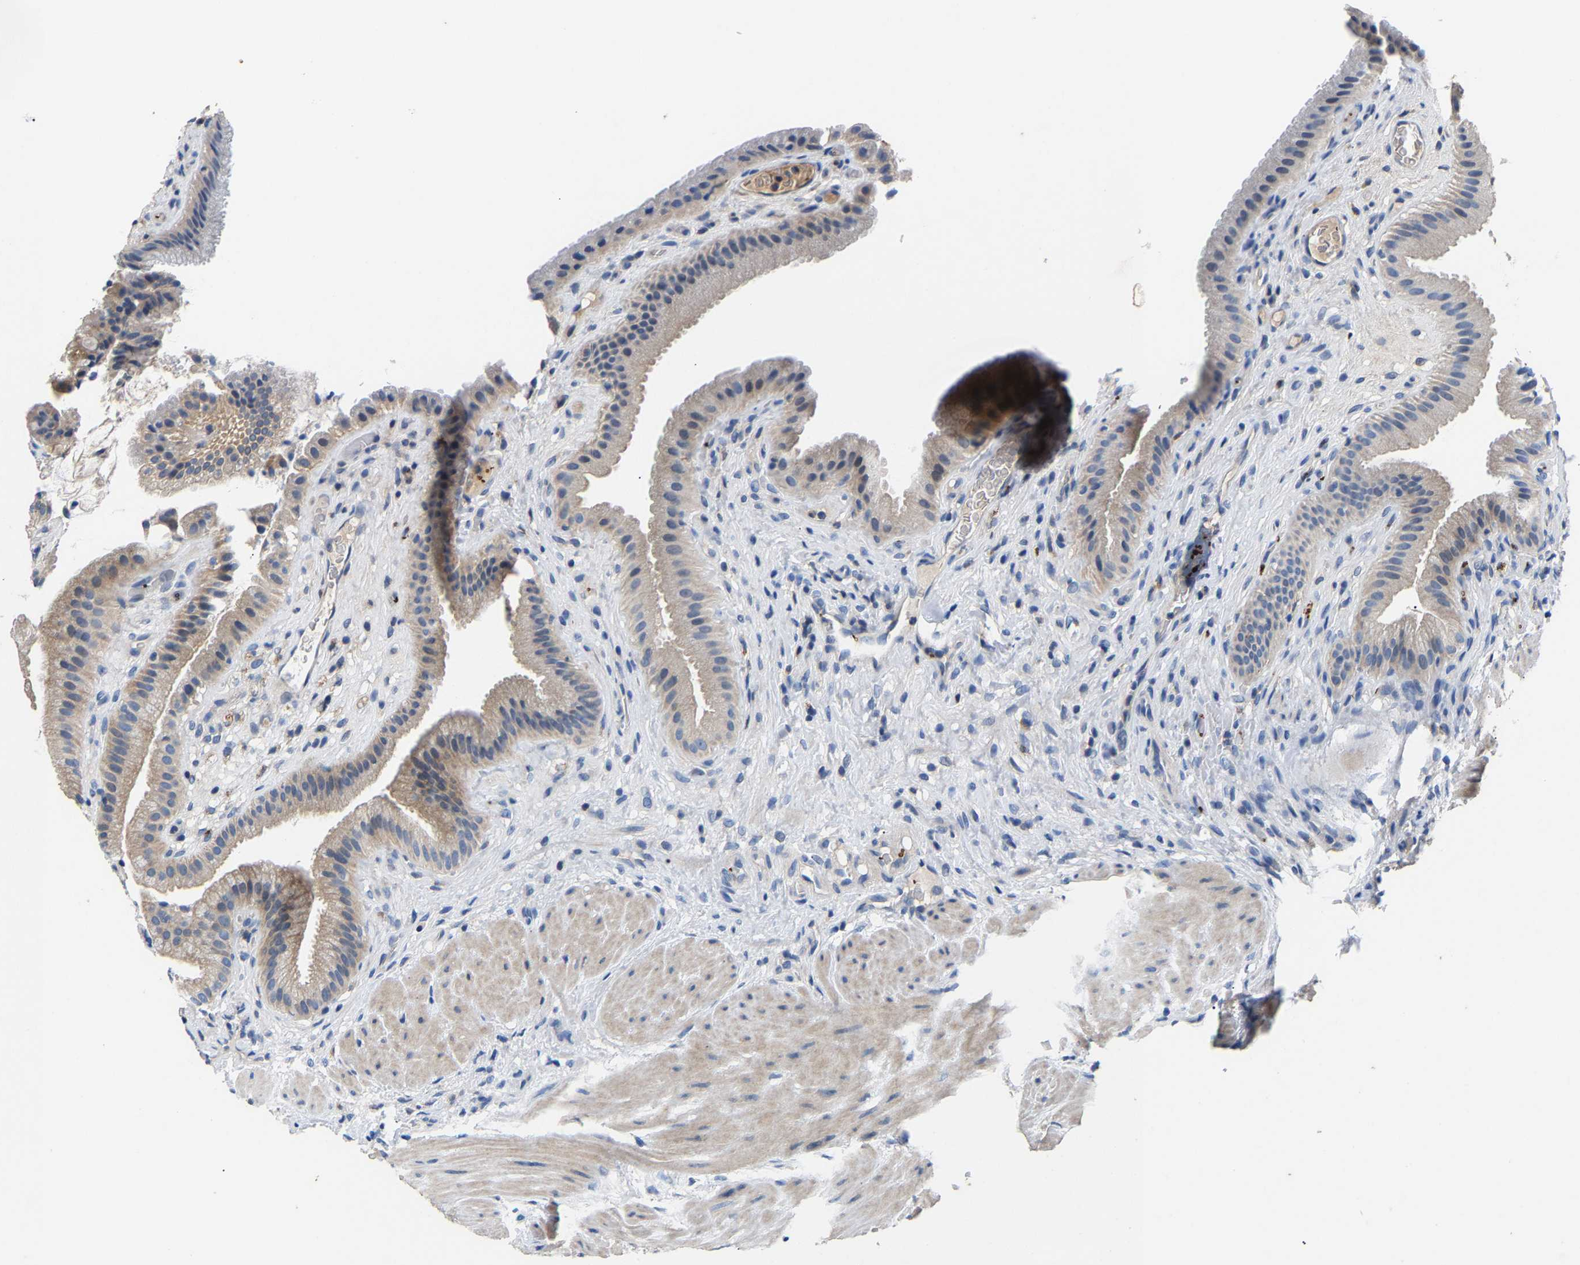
{"staining": {"intensity": "weak", "quantity": "<25%", "location": "cytoplasmic/membranous"}, "tissue": "gallbladder", "cell_type": "Glandular cells", "image_type": "normal", "snomed": [{"axis": "morphology", "description": "Normal tissue, NOS"}, {"axis": "topography", "description": "Gallbladder"}], "caption": "Human gallbladder stained for a protein using IHC reveals no positivity in glandular cells.", "gene": "CCDC171", "patient": {"sex": "male", "age": 49}}